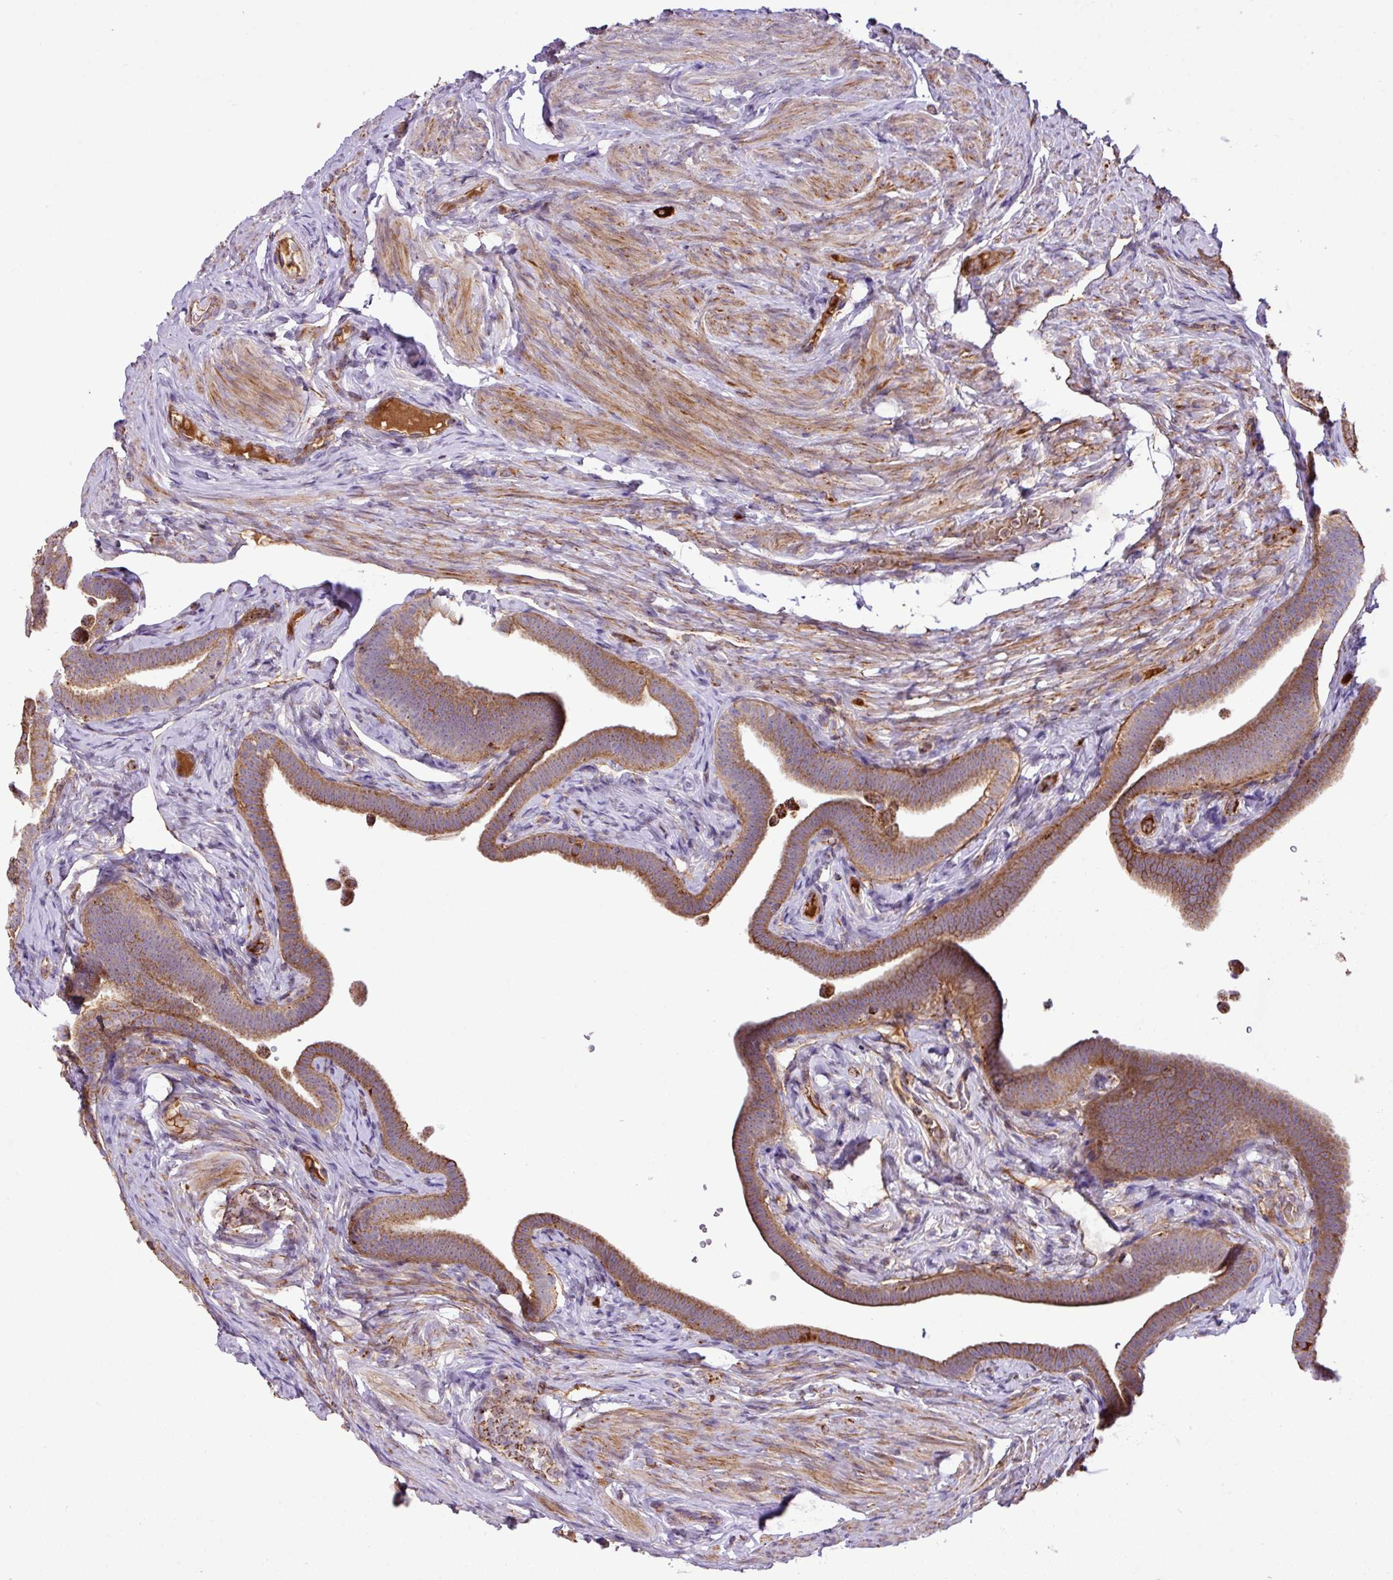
{"staining": {"intensity": "moderate", "quantity": ">75%", "location": "cytoplasmic/membranous"}, "tissue": "fallopian tube", "cell_type": "Glandular cells", "image_type": "normal", "snomed": [{"axis": "morphology", "description": "Normal tissue, NOS"}, {"axis": "topography", "description": "Fallopian tube"}], "caption": "Immunohistochemical staining of unremarkable fallopian tube demonstrates >75% levels of moderate cytoplasmic/membranous protein positivity in approximately >75% of glandular cells.", "gene": "ZNF569", "patient": {"sex": "female", "age": 69}}